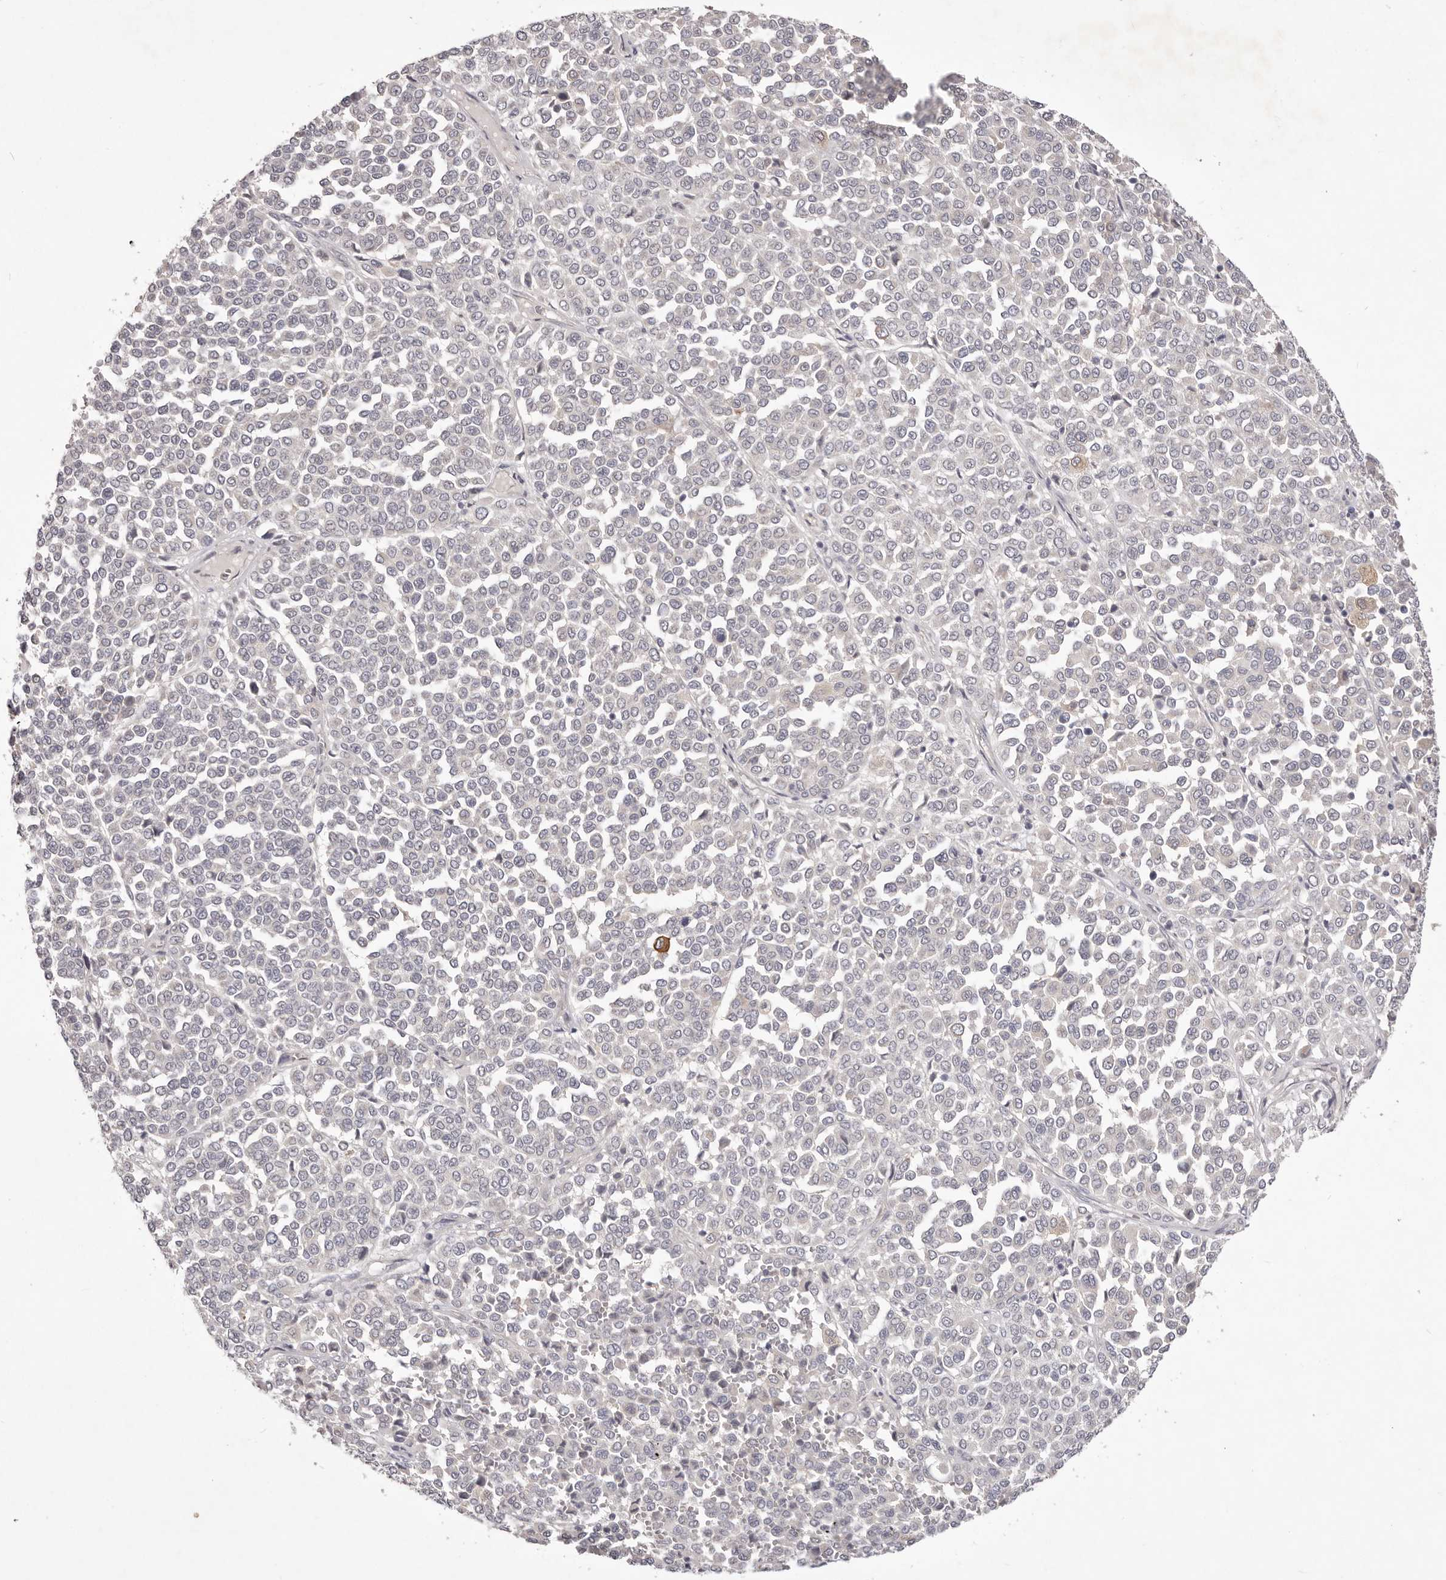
{"staining": {"intensity": "negative", "quantity": "none", "location": "none"}, "tissue": "melanoma", "cell_type": "Tumor cells", "image_type": "cancer", "snomed": [{"axis": "morphology", "description": "Malignant melanoma, Metastatic site"}, {"axis": "topography", "description": "Pancreas"}], "caption": "DAB (3,3'-diaminobenzidine) immunohistochemical staining of malignant melanoma (metastatic site) displays no significant positivity in tumor cells.", "gene": "GARNL3", "patient": {"sex": "female", "age": 30}}